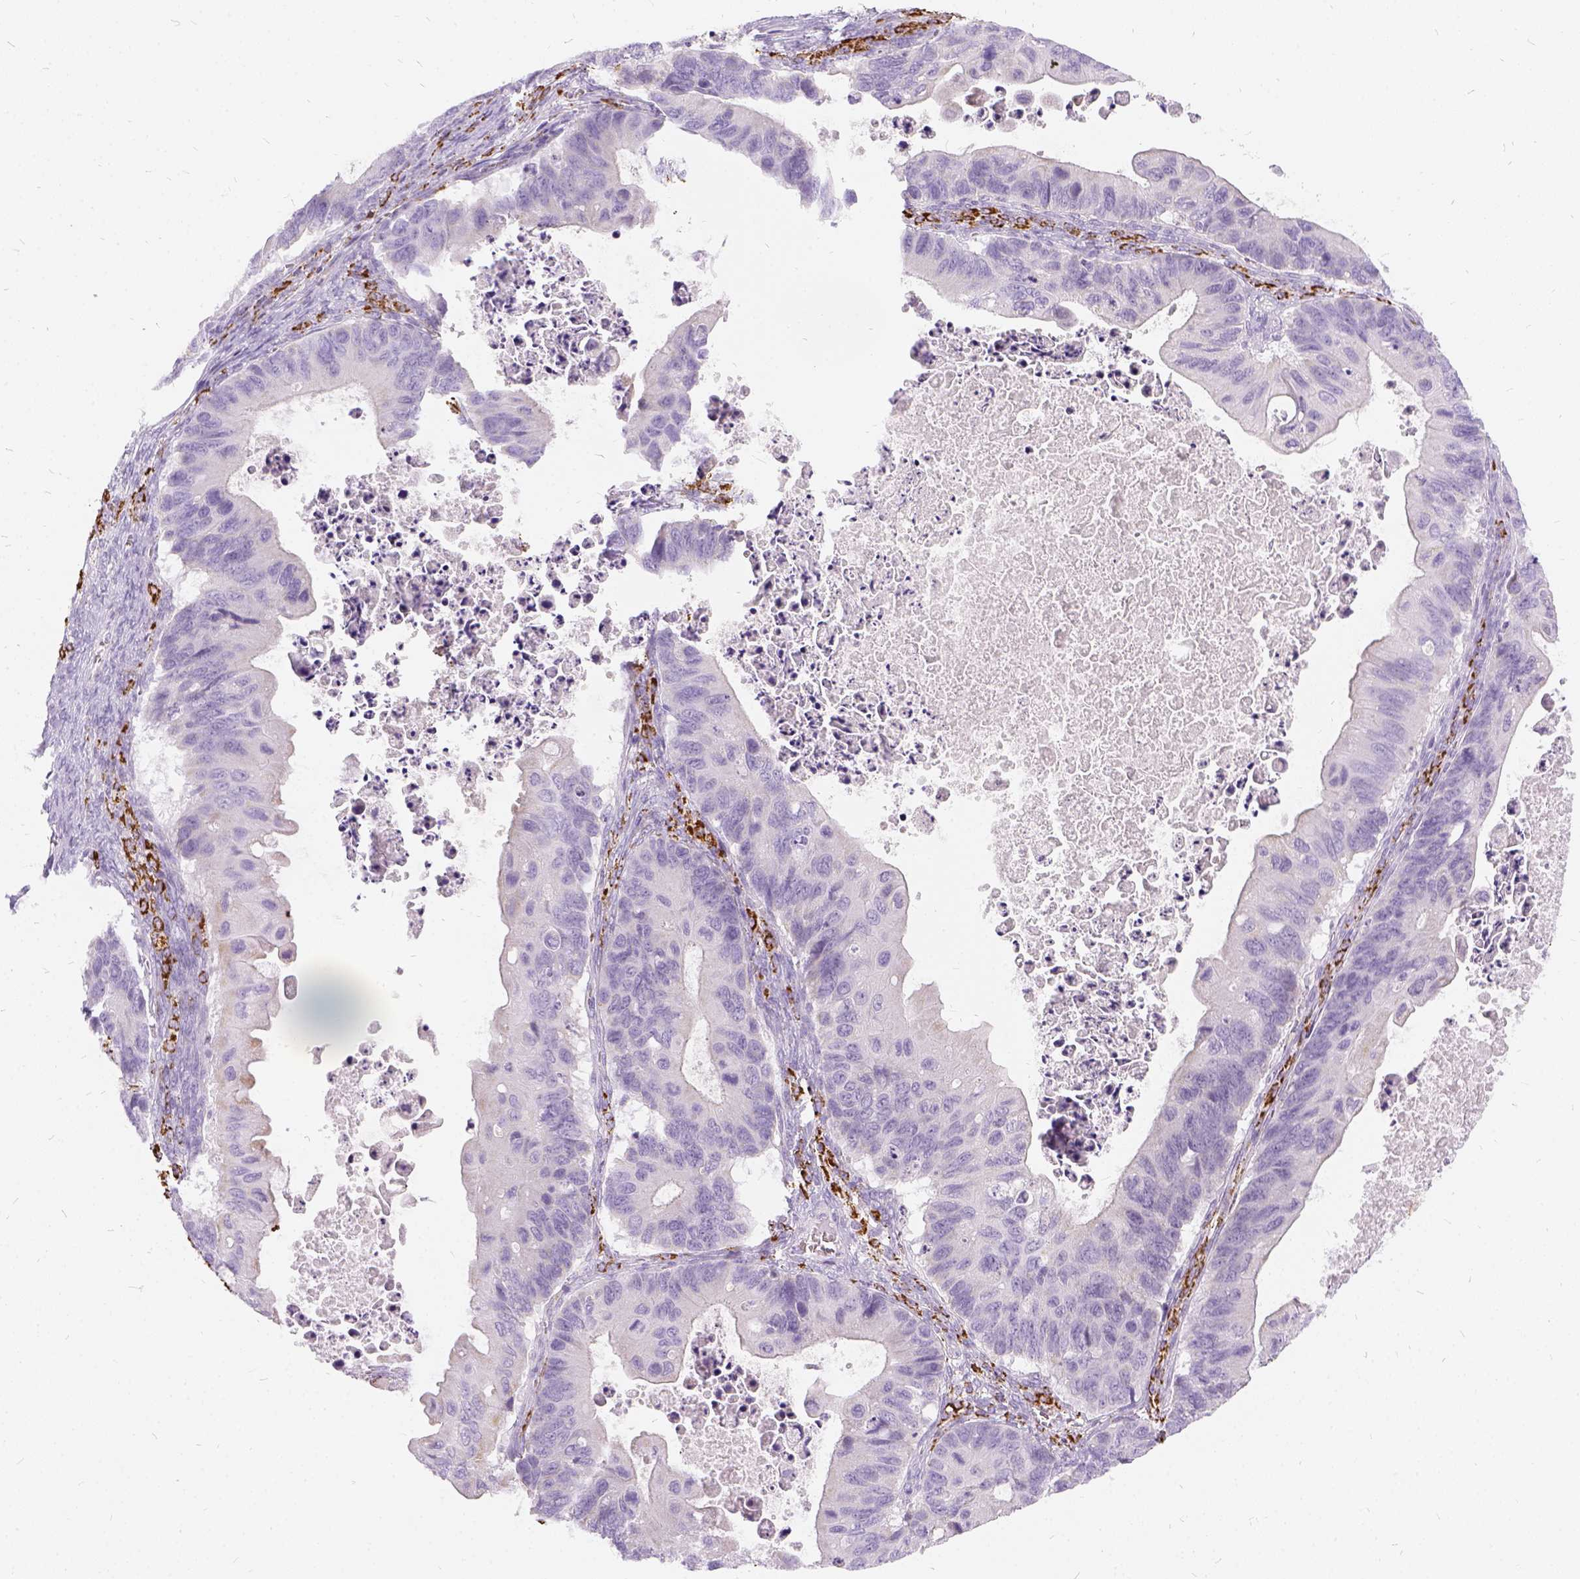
{"staining": {"intensity": "negative", "quantity": "none", "location": "none"}, "tissue": "ovarian cancer", "cell_type": "Tumor cells", "image_type": "cancer", "snomed": [{"axis": "morphology", "description": "Cystadenocarcinoma, mucinous, NOS"}, {"axis": "topography", "description": "Ovary"}], "caption": "Immunohistochemical staining of human ovarian cancer (mucinous cystadenocarcinoma) displays no significant expression in tumor cells.", "gene": "FDX1", "patient": {"sex": "female", "age": 64}}